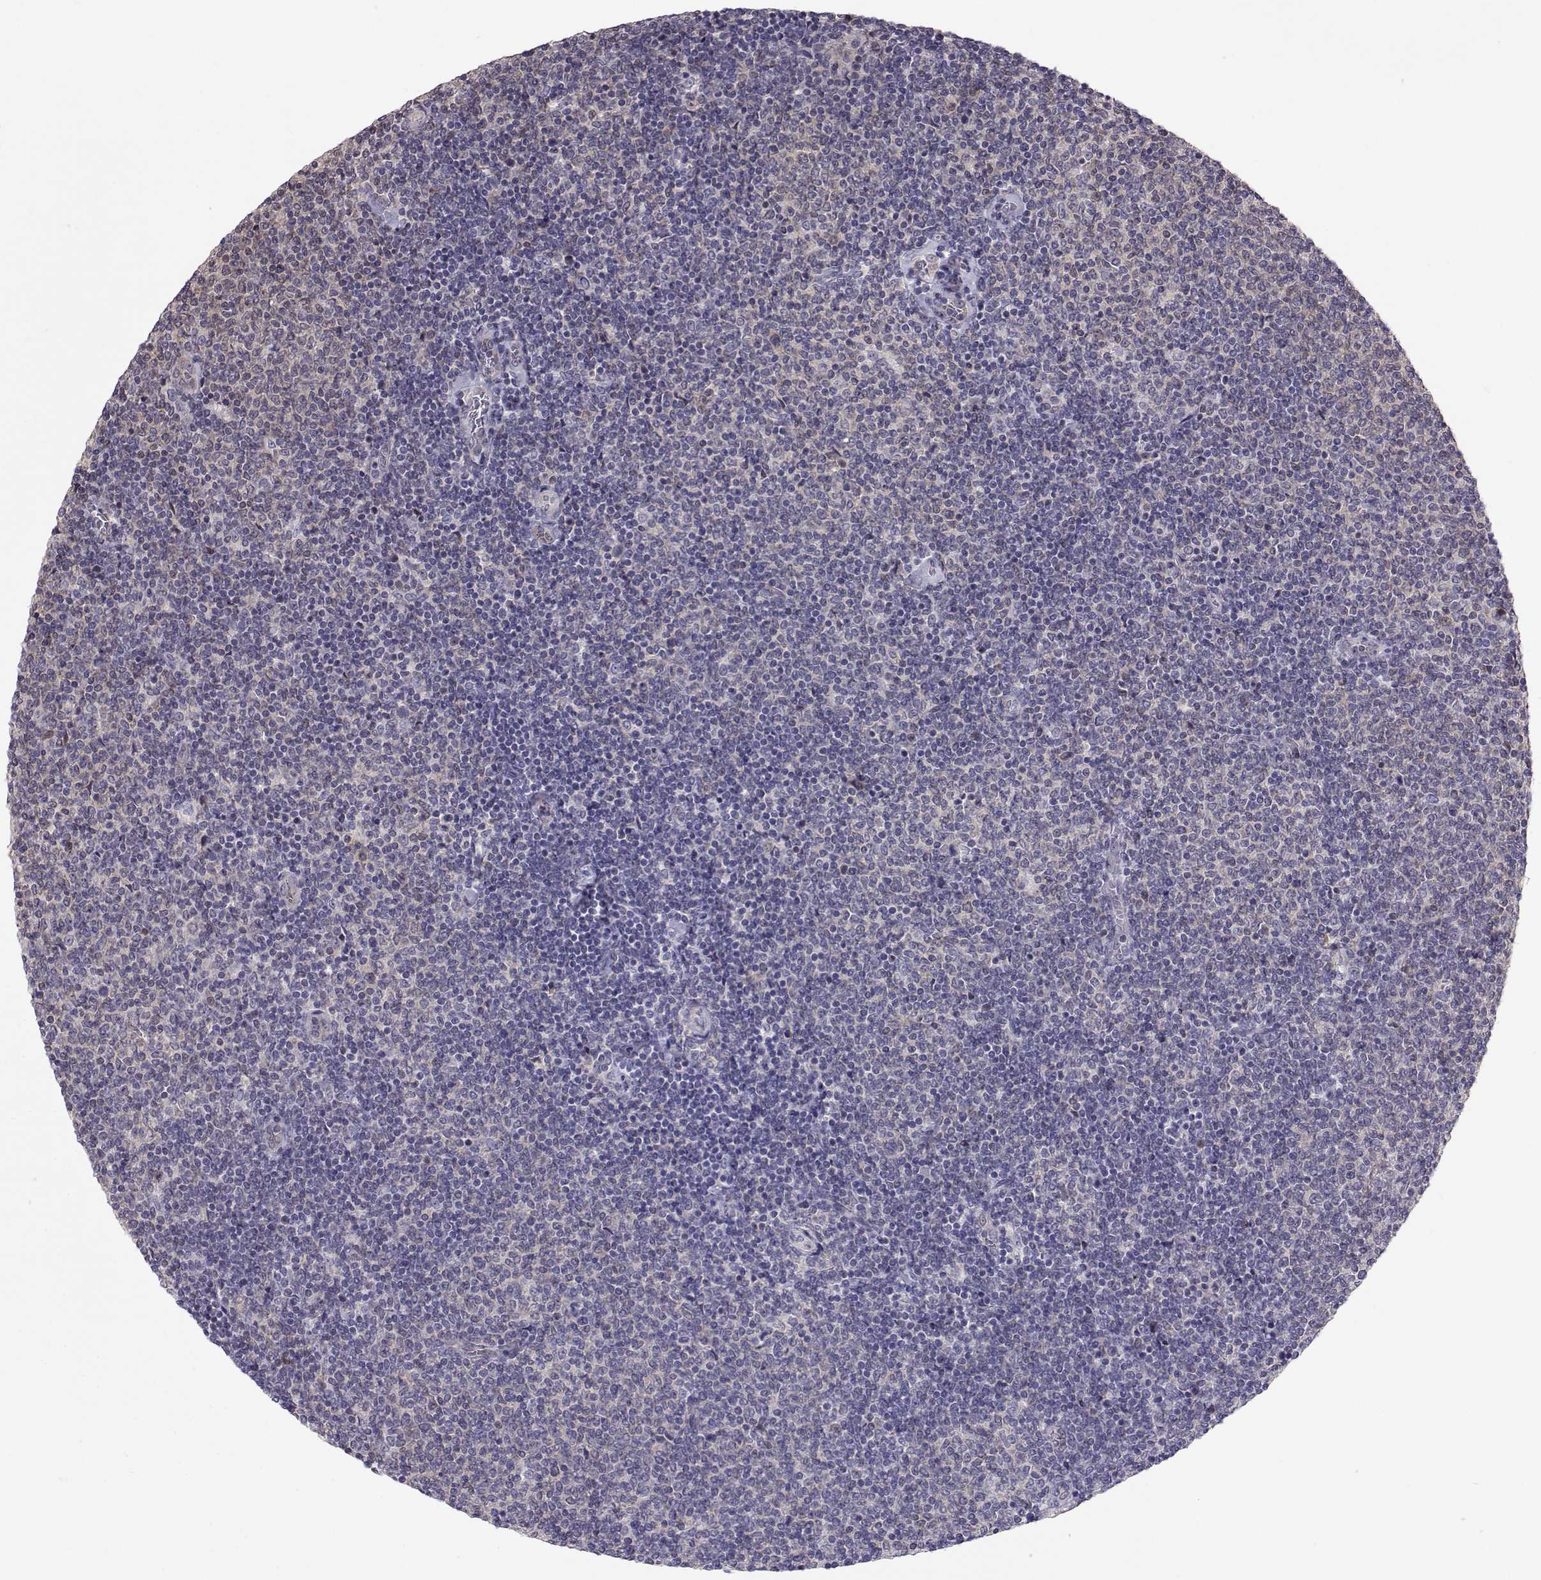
{"staining": {"intensity": "negative", "quantity": "none", "location": "none"}, "tissue": "lymphoma", "cell_type": "Tumor cells", "image_type": "cancer", "snomed": [{"axis": "morphology", "description": "Malignant lymphoma, non-Hodgkin's type, Low grade"}, {"axis": "topography", "description": "Lymph node"}], "caption": "IHC micrograph of neoplastic tissue: low-grade malignant lymphoma, non-Hodgkin's type stained with DAB shows no significant protein staining in tumor cells.", "gene": "NCAM2", "patient": {"sex": "male", "age": 52}}